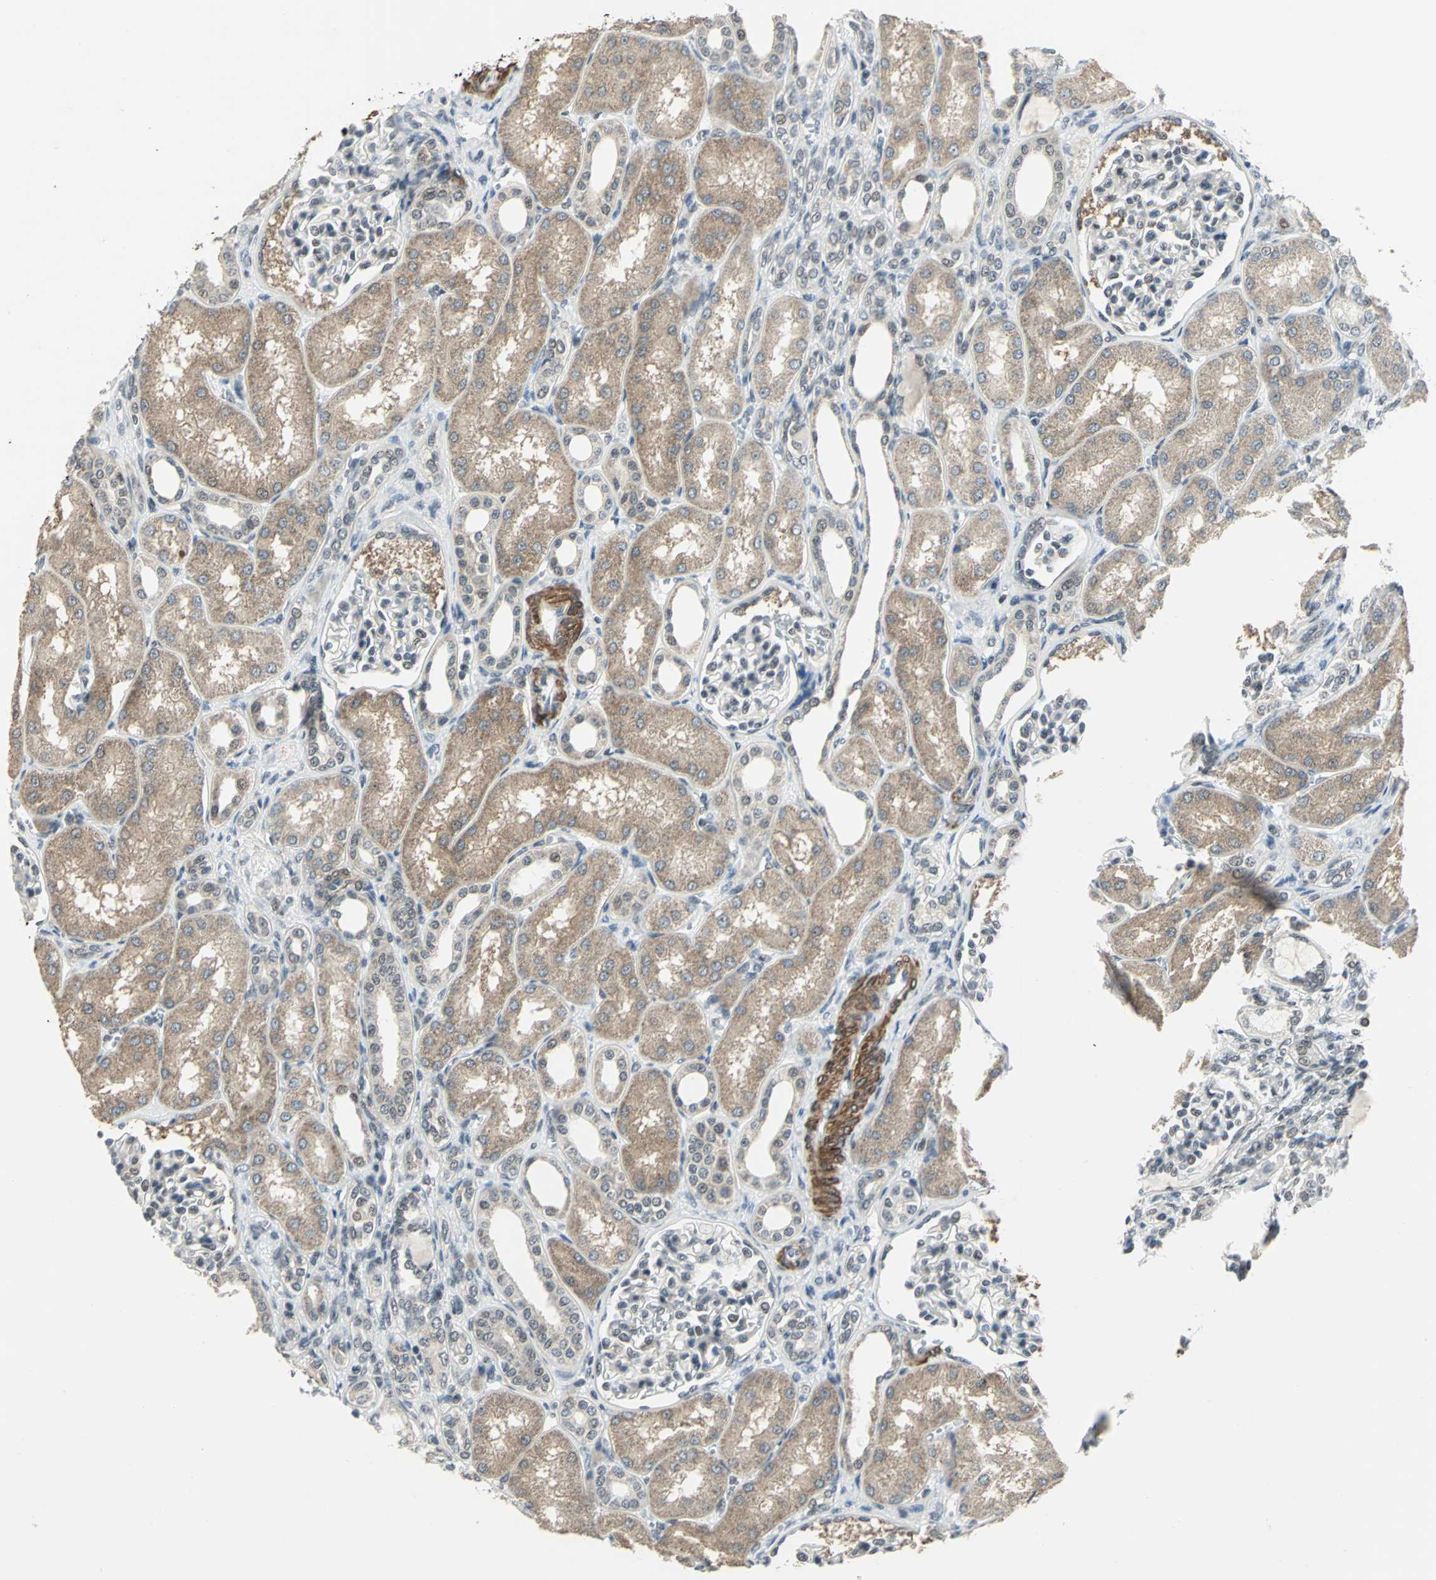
{"staining": {"intensity": "negative", "quantity": "none", "location": "none"}, "tissue": "kidney", "cell_type": "Cells in glomeruli", "image_type": "normal", "snomed": [{"axis": "morphology", "description": "Normal tissue, NOS"}, {"axis": "topography", "description": "Kidney"}], "caption": "IHC of unremarkable human kidney exhibits no positivity in cells in glomeruli. The staining was performed using DAB (3,3'-diaminobenzidine) to visualize the protein expression in brown, while the nuclei were stained in blue with hematoxylin (Magnification: 20x).", "gene": "MTA1", "patient": {"sex": "male", "age": 7}}